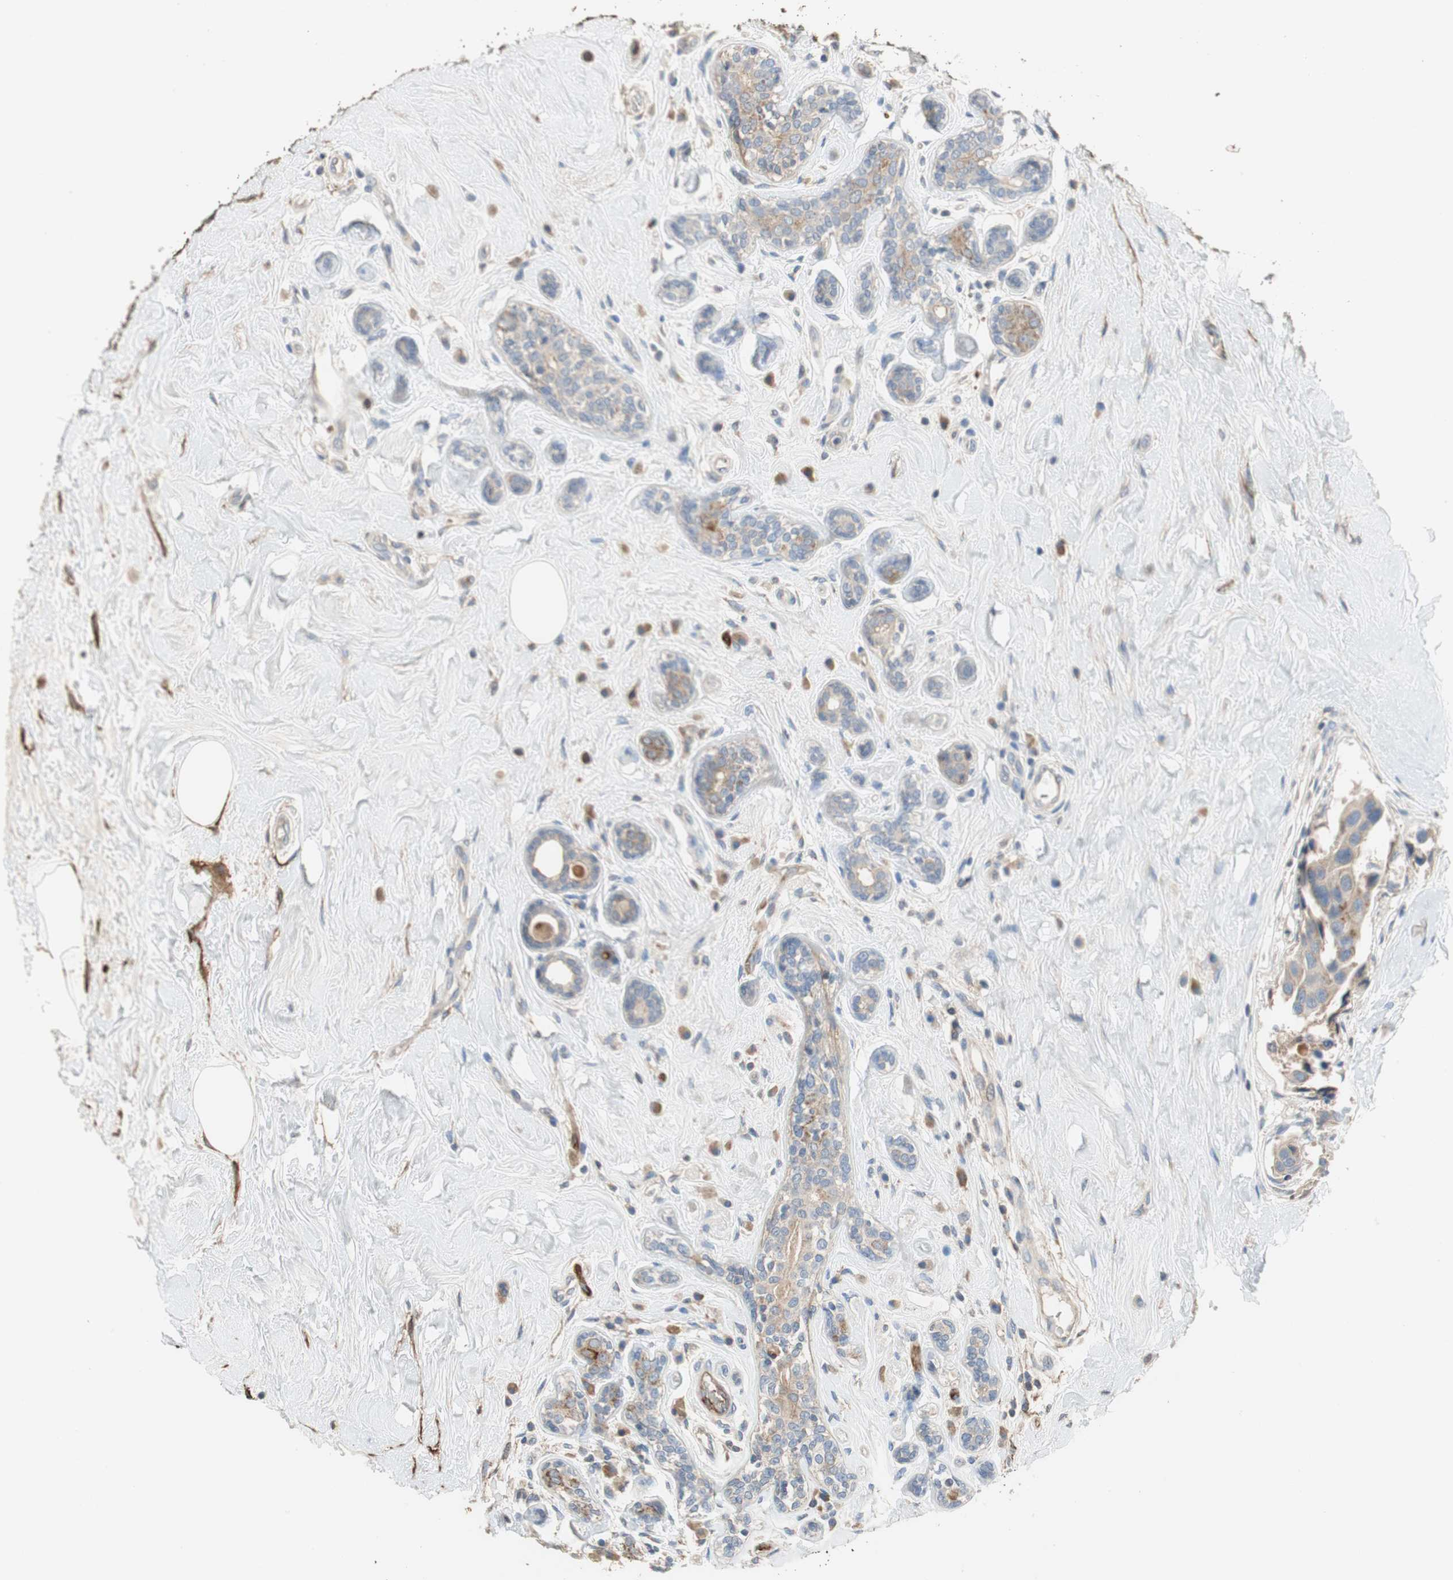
{"staining": {"intensity": "weak", "quantity": "25%-75%", "location": "cytoplasmic/membranous"}, "tissue": "breast cancer", "cell_type": "Tumor cells", "image_type": "cancer", "snomed": [{"axis": "morphology", "description": "Normal tissue, NOS"}, {"axis": "morphology", "description": "Duct carcinoma"}, {"axis": "topography", "description": "Breast"}], "caption": "Immunohistochemistry histopathology image of invasive ductal carcinoma (breast) stained for a protein (brown), which demonstrates low levels of weak cytoplasmic/membranous positivity in approximately 25%-75% of tumor cells.", "gene": "ALPL", "patient": {"sex": "female", "age": 39}}